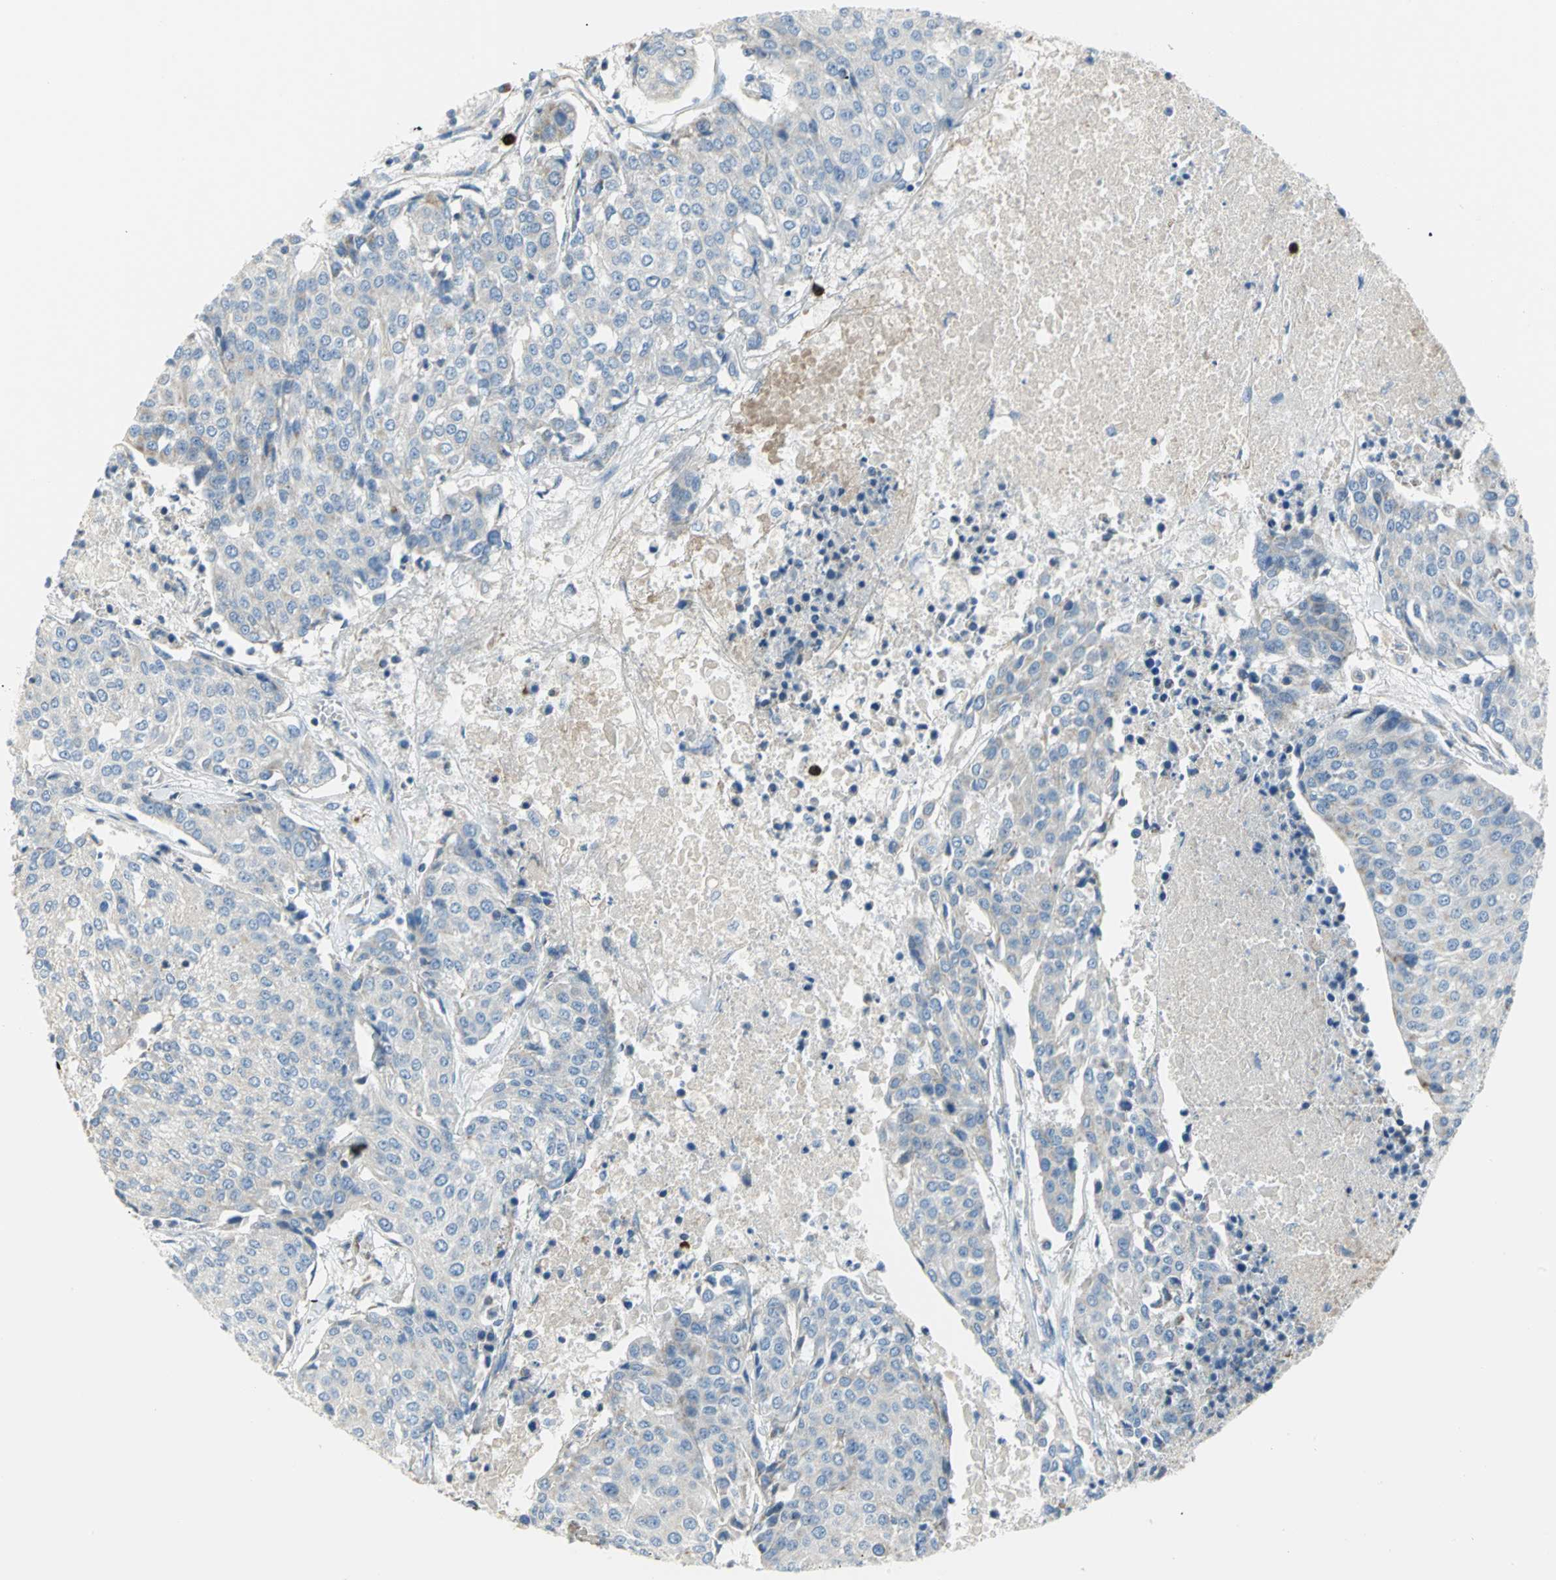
{"staining": {"intensity": "negative", "quantity": "none", "location": "none"}, "tissue": "urothelial cancer", "cell_type": "Tumor cells", "image_type": "cancer", "snomed": [{"axis": "morphology", "description": "Urothelial carcinoma, High grade"}, {"axis": "topography", "description": "Urinary bladder"}], "caption": "Histopathology image shows no protein expression in tumor cells of urothelial carcinoma (high-grade) tissue.", "gene": "ALOX15", "patient": {"sex": "female", "age": 85}}